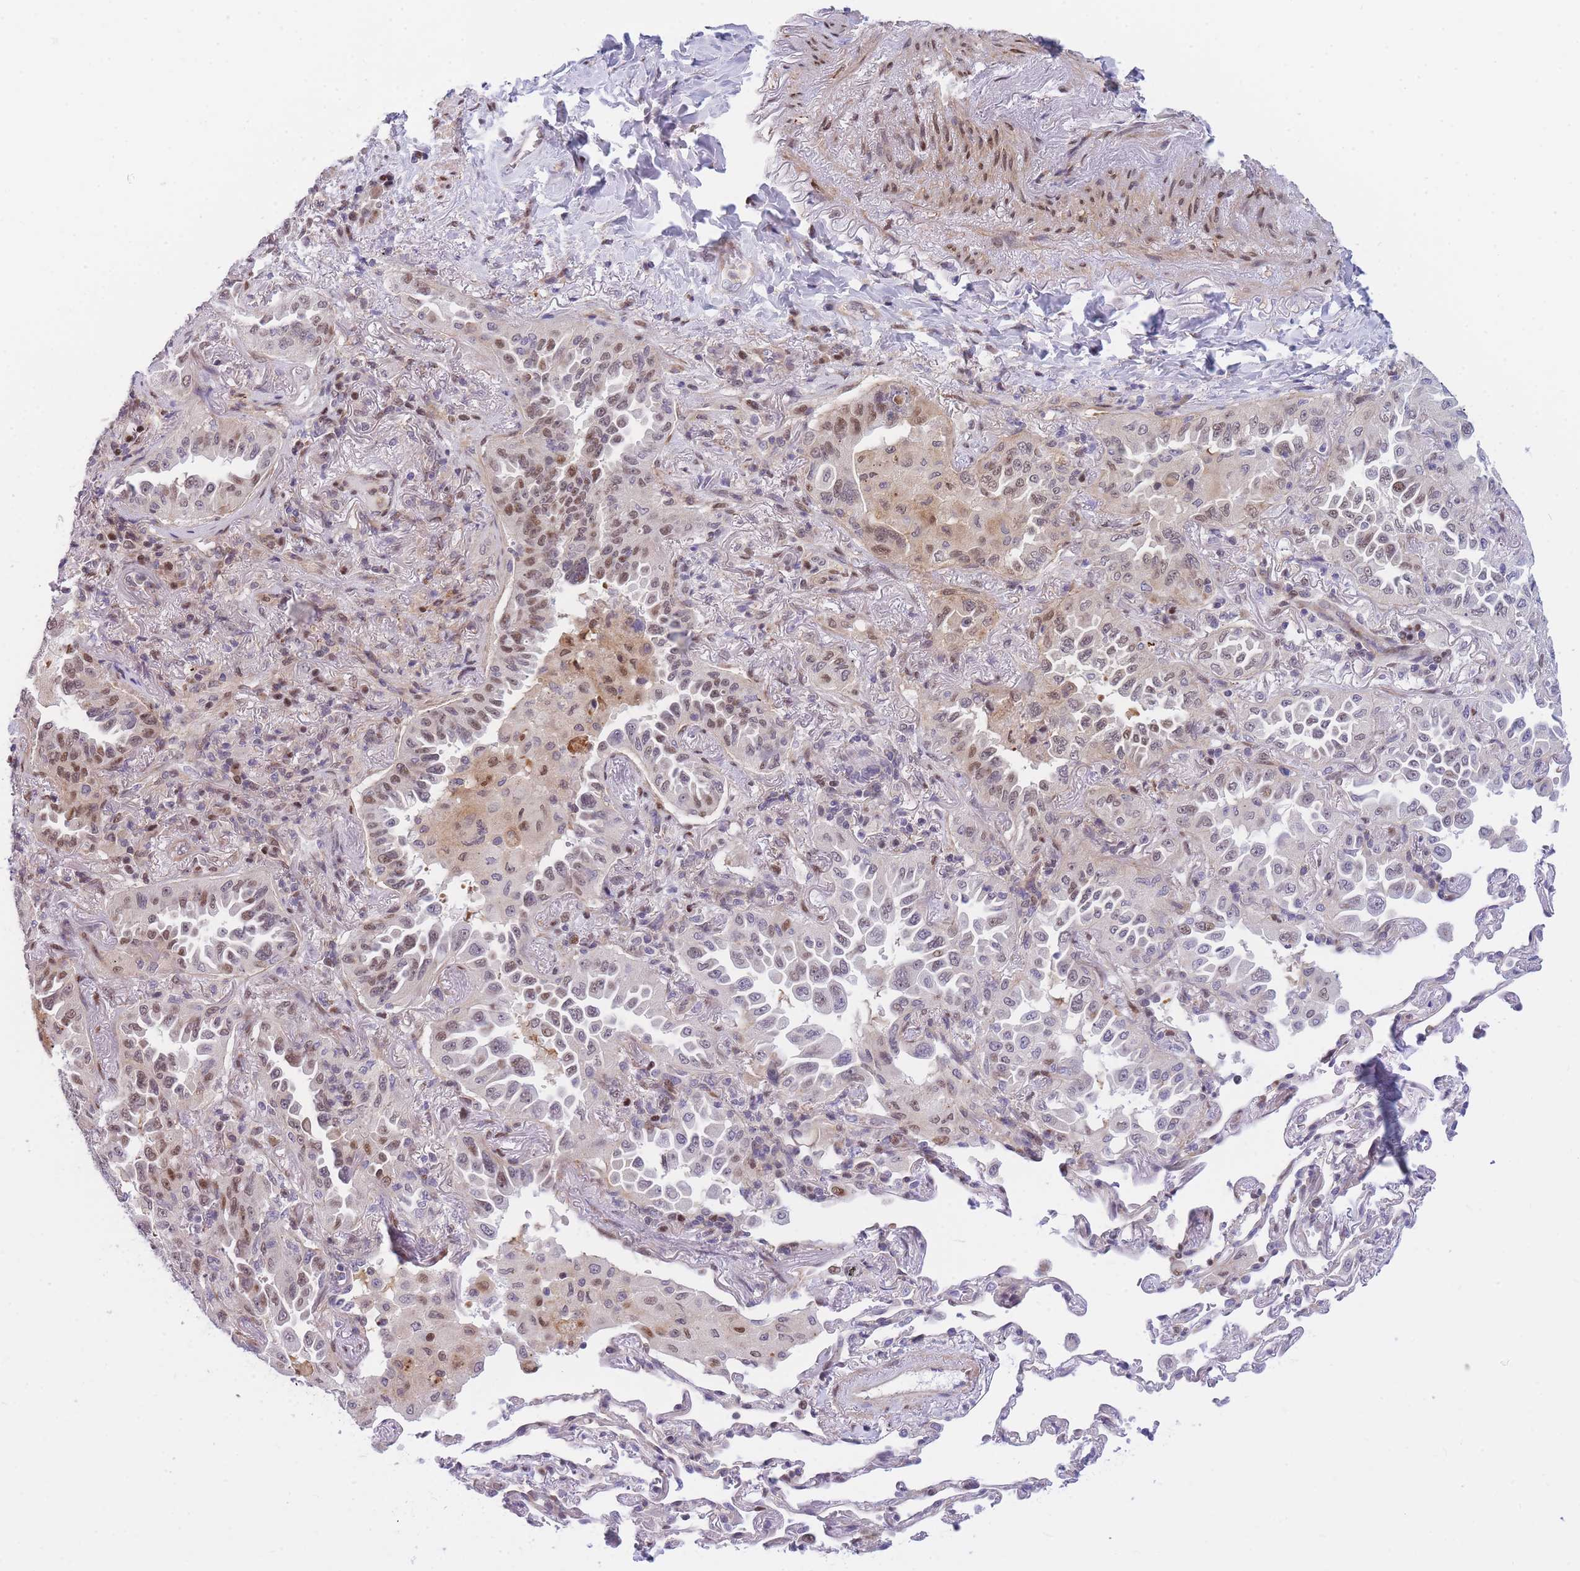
{"staining": {"intensity": "moderate", "quantity": "25%-75%", "location": "nuclear"}, "tissue": "lung cancer", "cell_type": "Tumor cells", "image_type": "cancer", "snomed": [{"axis": "morphology", "description": "Adenocarcinoma, NOS"}, {"axis": "topography", "description": "Lung"}], "caption": "Approximately 25%-75% of tumor cells in human adenocarcinoma (lung) reveal moderate nuclear protein staining as visualized by brown immunohistochemical staining.", "gene": "CRACD", "patient": {"sex": "female", "age": 69}}